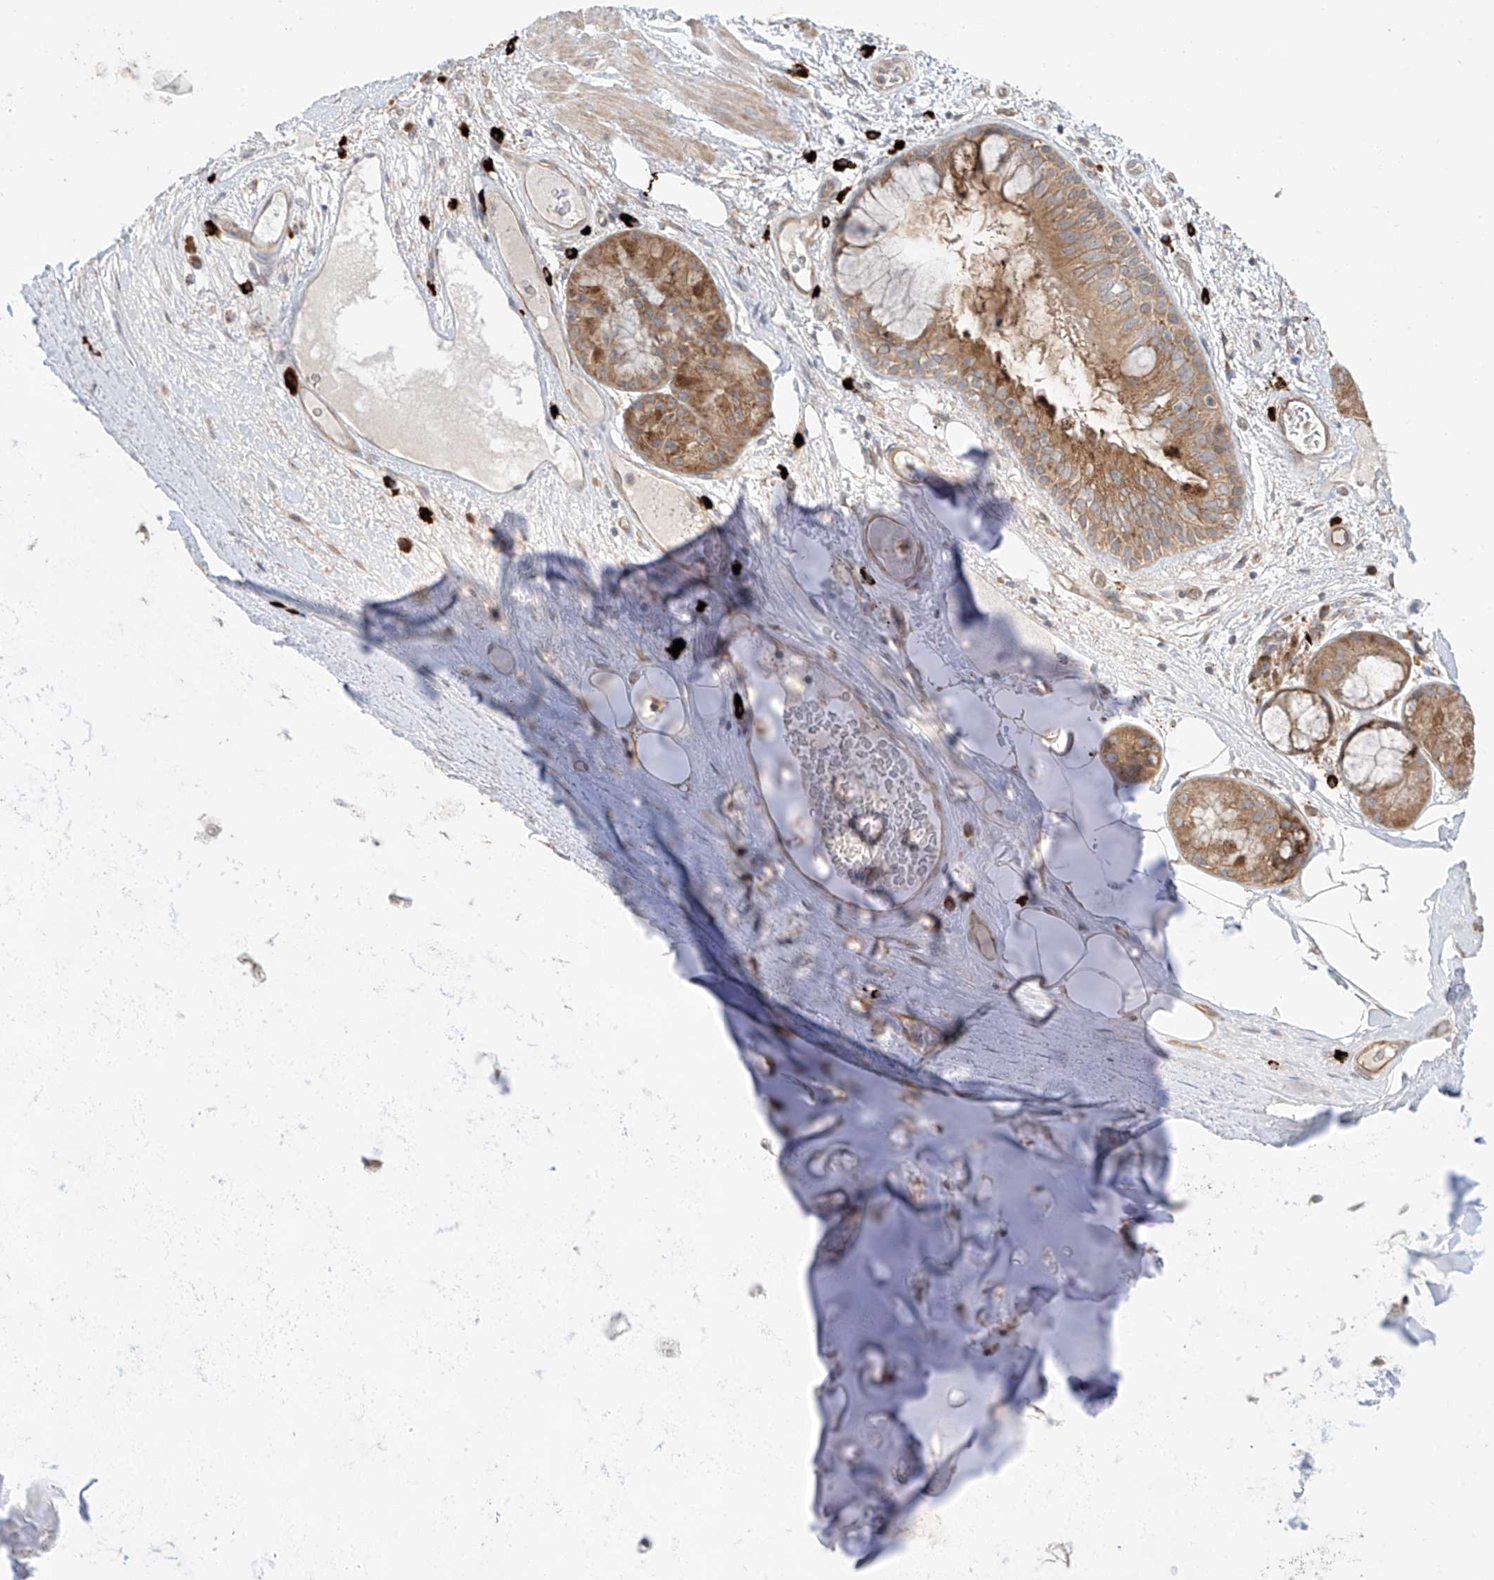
{"staining": {"intensity": "weak", "quantity": ">75%", "location": "cytoplasmic/membranous,nuclear"}, "tissue": "adipose tissue", "cell_type": "Adipocytes", "image_type": "normal", "snomed": [{"axis": "morphology", "description": "Normal tissue, NOS"}, {"axis": "morphology", "description": "Squamous cell carcinoma, NOS"}, {"axis": "topography", "description": "Lymph node"}, {"axis": "topography", "description": "Bronchus"}, {"axis": "topography", "description": "Lung"}], "caption": "Benign adipose tissue displays weak cytoplasmic/membranous,nuclear staining in about >75% of adipocytes, visualized by immunohistochemistry.", "gene": "MTUS2", "patient": {"sex": "male", "age": 66}}